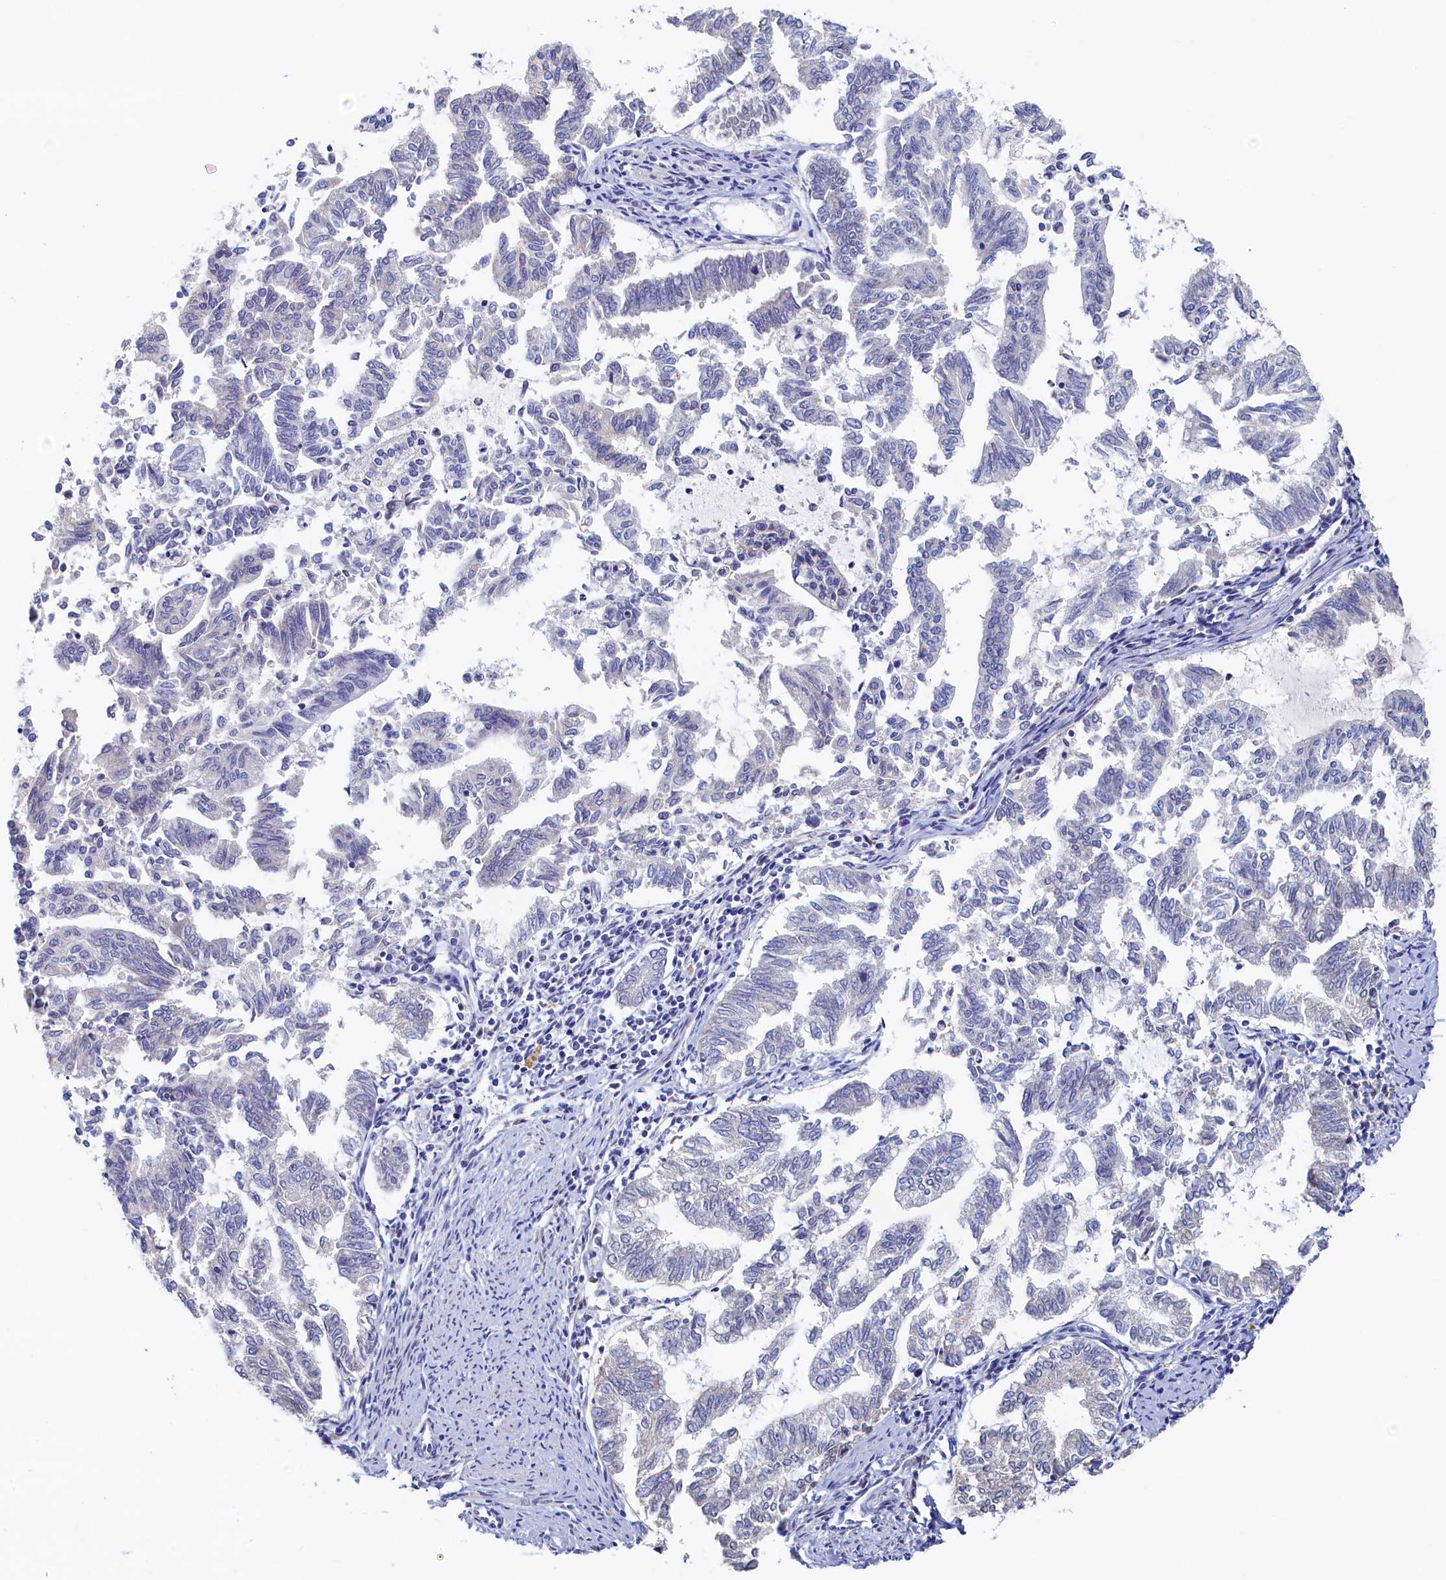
{"staining": {"intensity": "negative", "quantity": "none", "location": "none"}, "tissue": "endometrial cancer", "cell_type": "Tumor cells", "image_type": "cancer", "snomed": [{"axis": "morphology", "description": "Adenocarcinoma, NOS"}, {"axis": "topography", "description": "Endometrium"}], "caption": "A high-resolution image shows IHC staining of endometrial adenocarcinoma, which demonstrates no significant staining in tumor cells. The staining was performed using DAB (3,3'-diaminobenzidine) to visualize the protein expression in brown, while the nuclei were stained in blue with hematoxylin (Magnification: 20x).", "gene": "DTD1", "patient": {"sex": "female", "age": 79}}